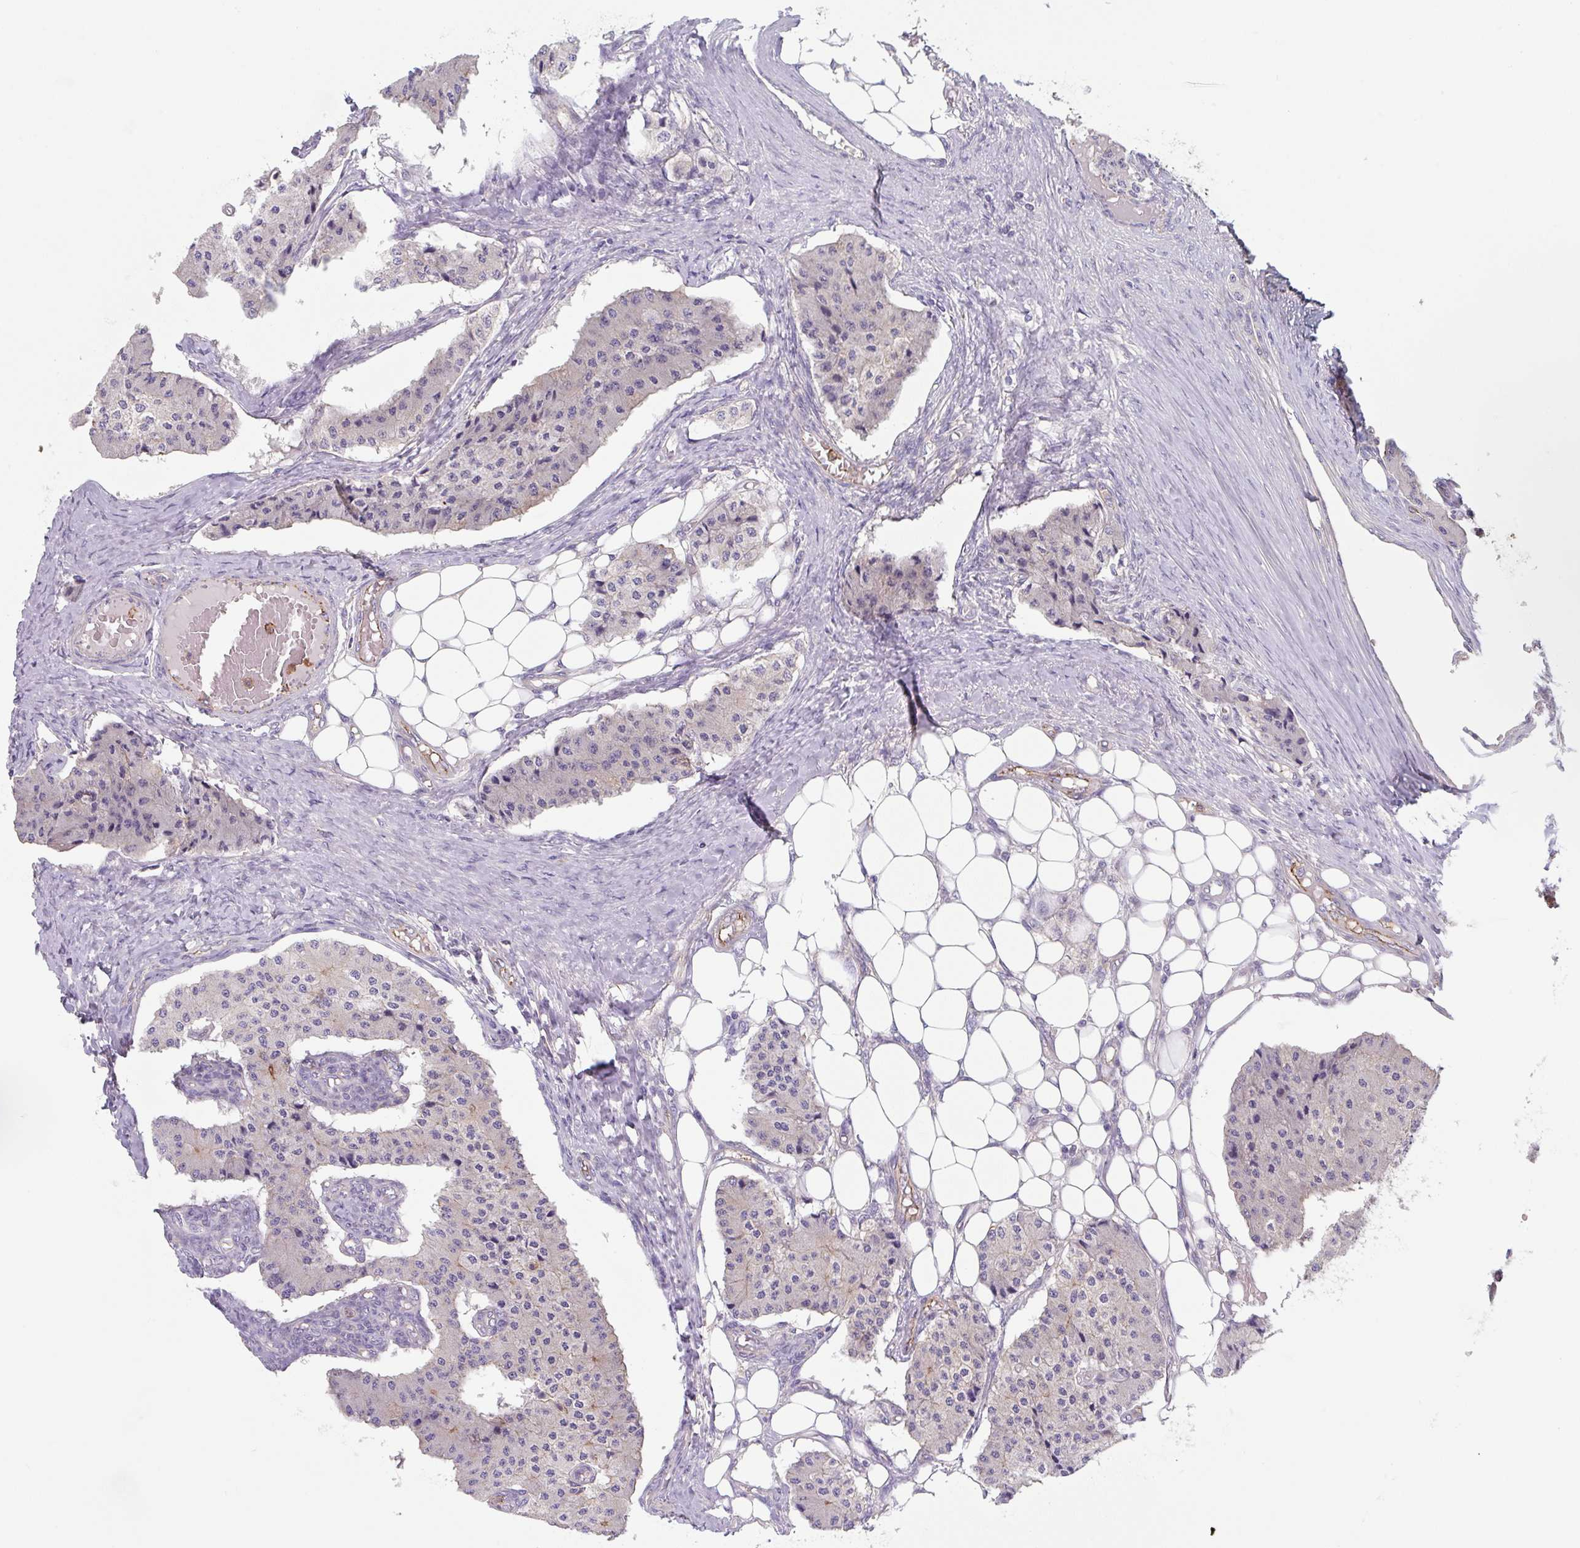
{"staining": {"intensity": "negative", "quantity": "none", "location": "none"}, "tissue": "carcinoid", "cell_type": "Tumor cells", "image_type": "cancer", "snomed": [{"axis": "morphology", "description": "Carcinoid, malignant, NOS"}, {"axis": "topography", "description": "Colon"}], "caption": "Histopathology image shows no protein staining in tumor cells of carcinoid tissue.", "gene": "DHFR2", "patient": {"sex": "female", "age": 52}}